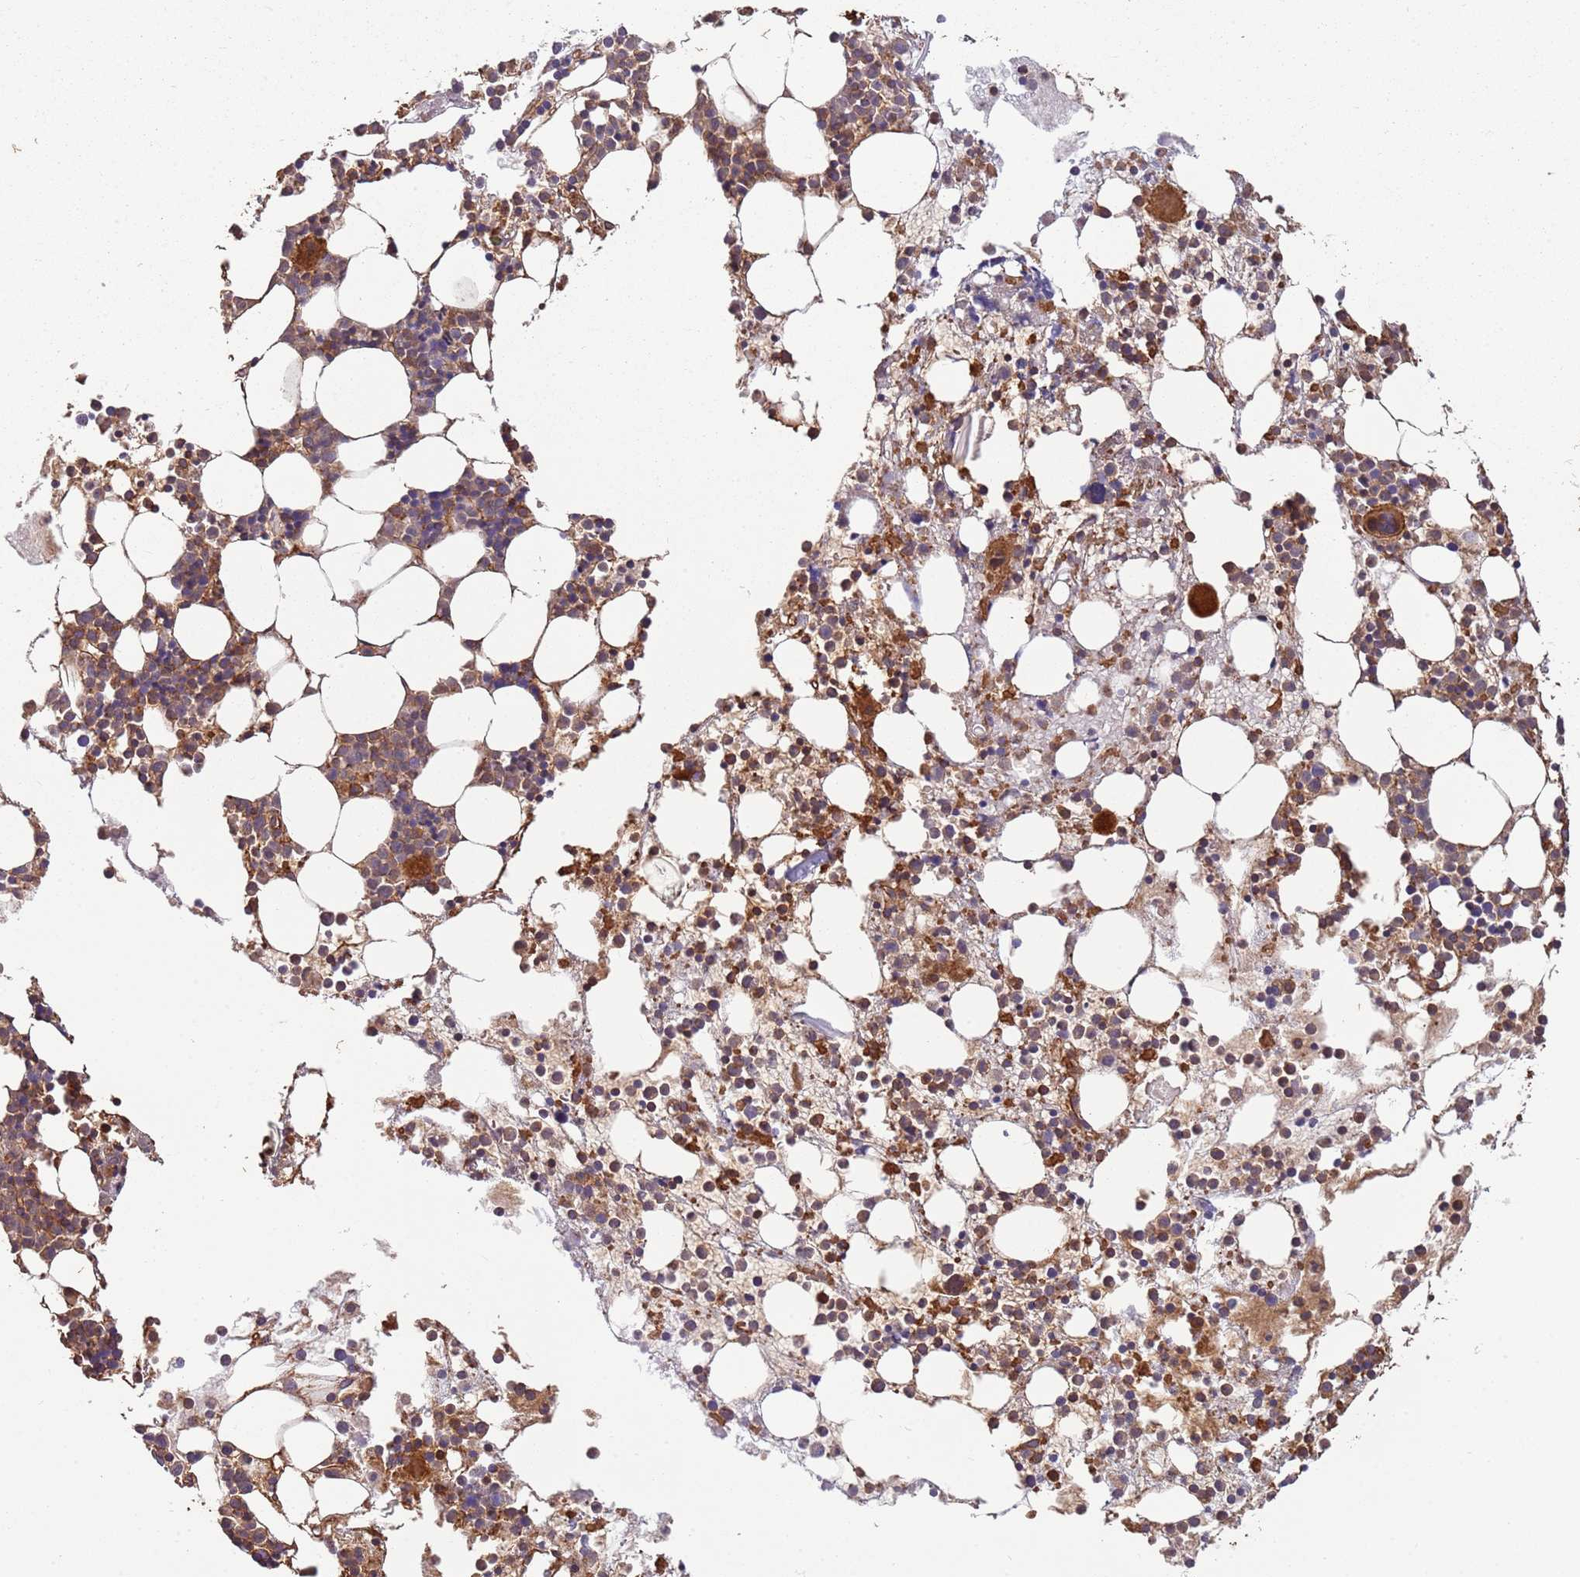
{"staining": {"intensity": "moderate", "quantity": "25%-75%", "location": "cytoplasmic/membranous"}, "tissue": "bone marrow", "cell_type": "Hematopoietic cells", "image_type": "normal", "snomed": [{"axis": "morphology", "description": "Normal tissue, NOS"}, {"axis": "topography", "description": "Bone marrow"}], "caption": "The immunohistochemical stain shows moderate cytoplasmic/membranous expression in hematopoietic cells of unremarkable bone marrow. The staining was performed using DAB (3,3'-diaminobenzidine) to visualize the protein expression in brown, while the nuclei were stained in blue with hematoxylin (Magnification: 20x).", "gene": "ACVR2A", "patient": {"sex": "male", "age": 22}}